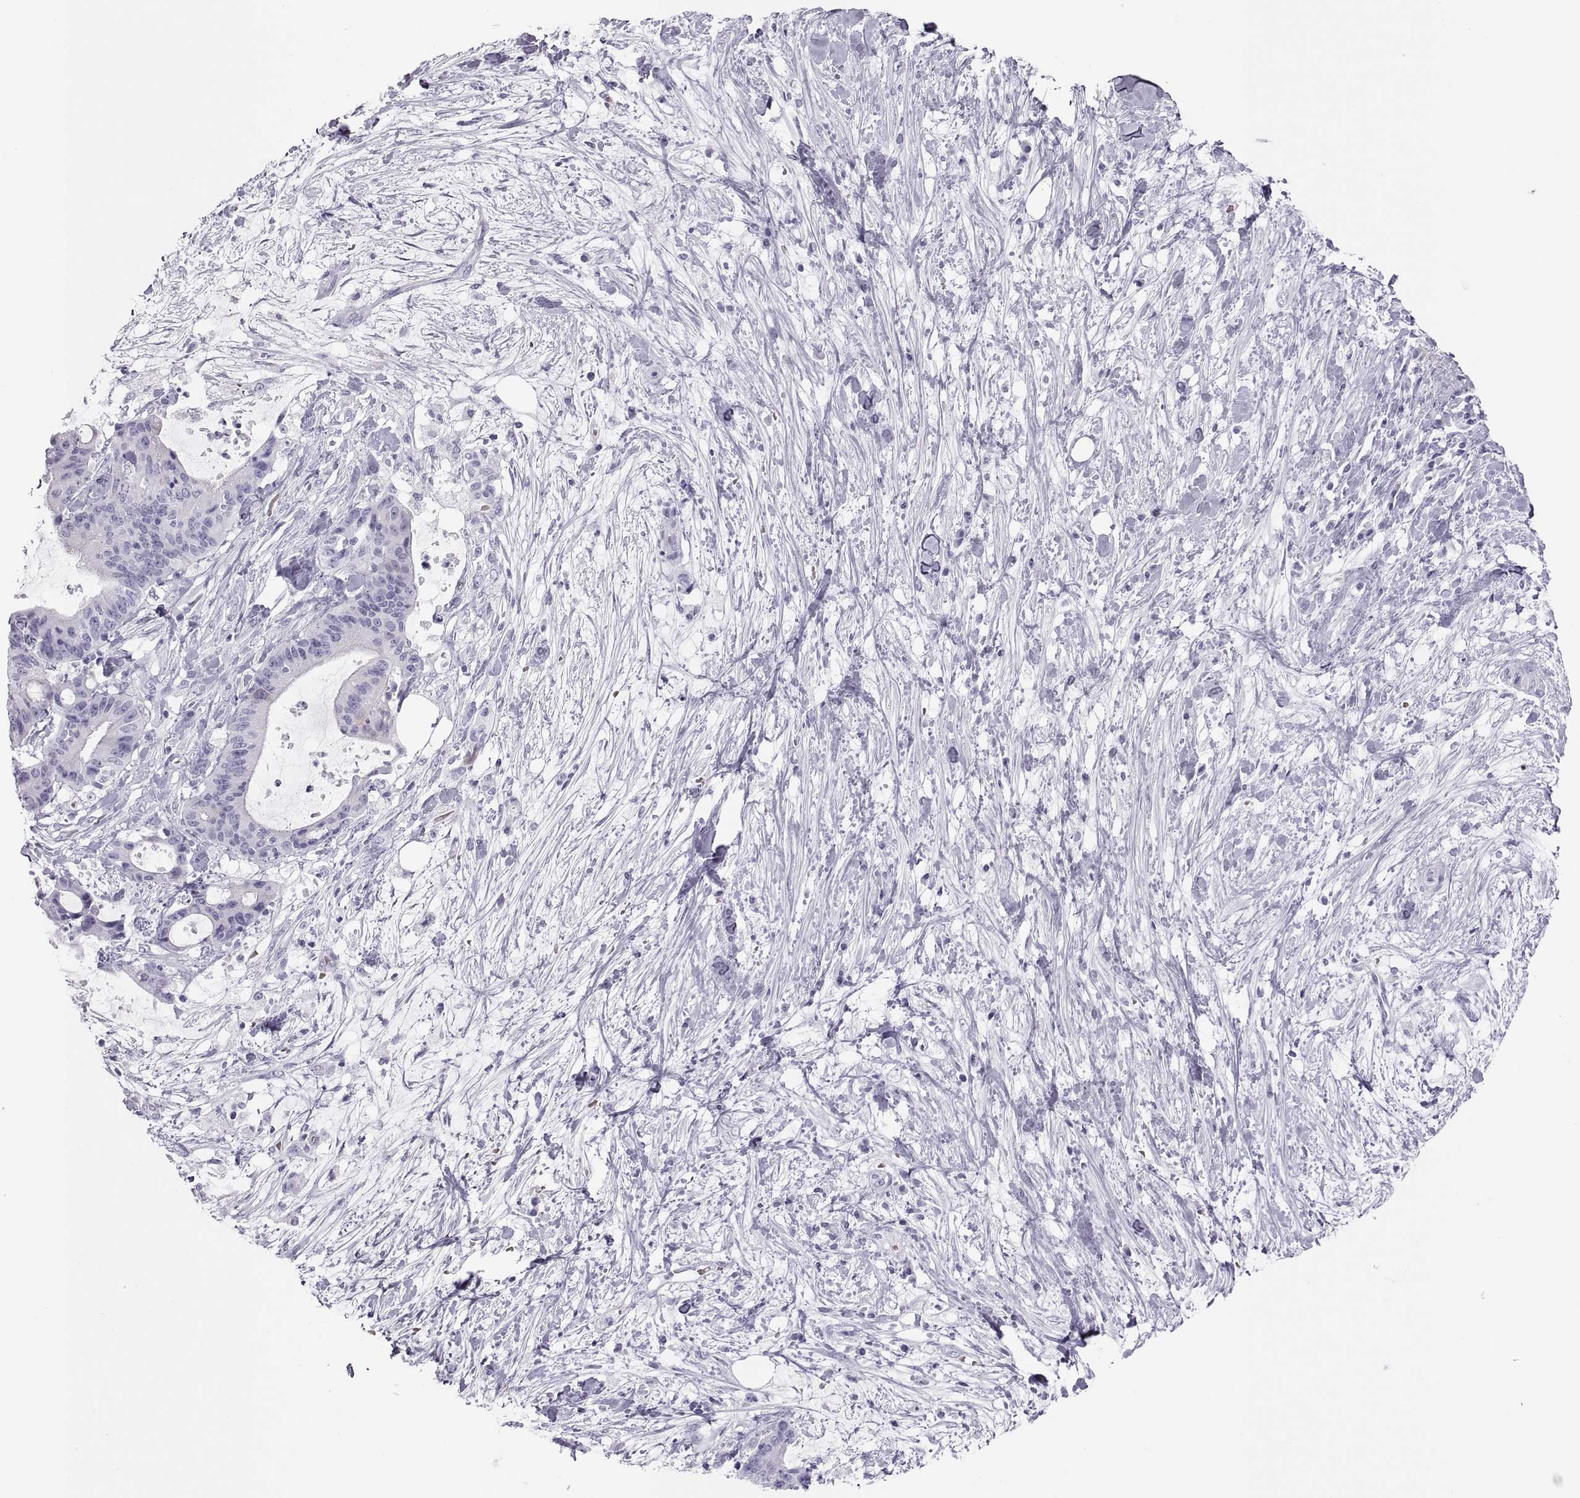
{"staining": {"intensity": "negative", "quantity": "none", "location": "none"}, "tissue": "liver cancer", "cell_type": "Tumor cells", "image_type": "cancer", "snomed": [{"axis": "morphology", "description": "Cholangiocarcinoma"}, {"axis": "topography", "description": "Liver"}], "caption": "Tumor cells are negative for brown protein staining in liver cholangiocarcinoma.", "gene": "SEMG1", "patient": {"sex": "female", "age": 73}}